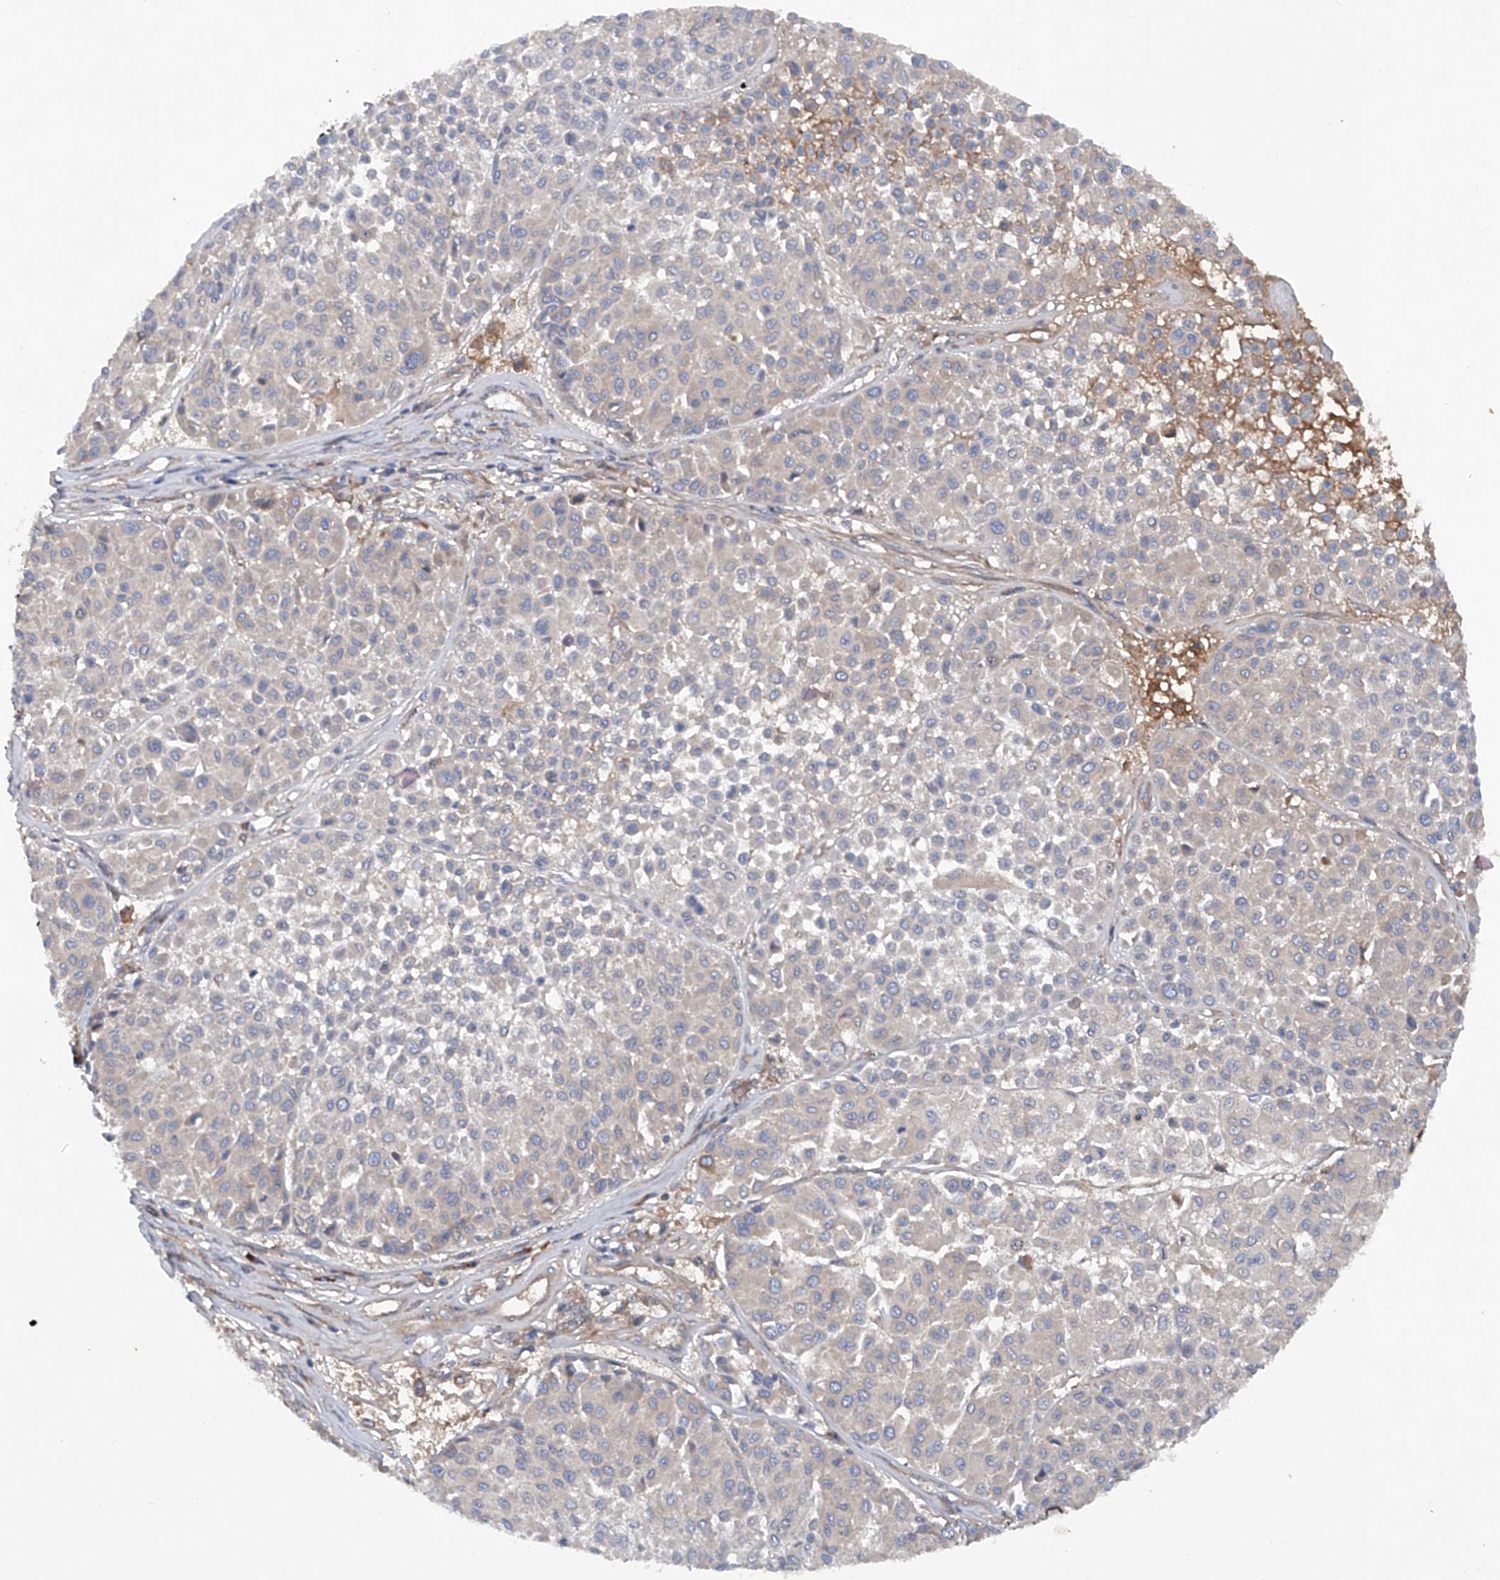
{"staining": {"intensity": "negative", "quantity": "none", "location": "none"}, "tissue": "melanoma", "cell_type": "Tumor cells", "image_type": "cancer", "snomed": [{"axis": "morphology", "description": "Malignant melanoma, Metastatic site"}, {"axis": "topography", "description": "Soft tissue"}], "caption": "Tumor cells show no significant protein positivity in melanoma.", "gene": "ASCC3", "patient": {"sex": "male", "age": 41}}